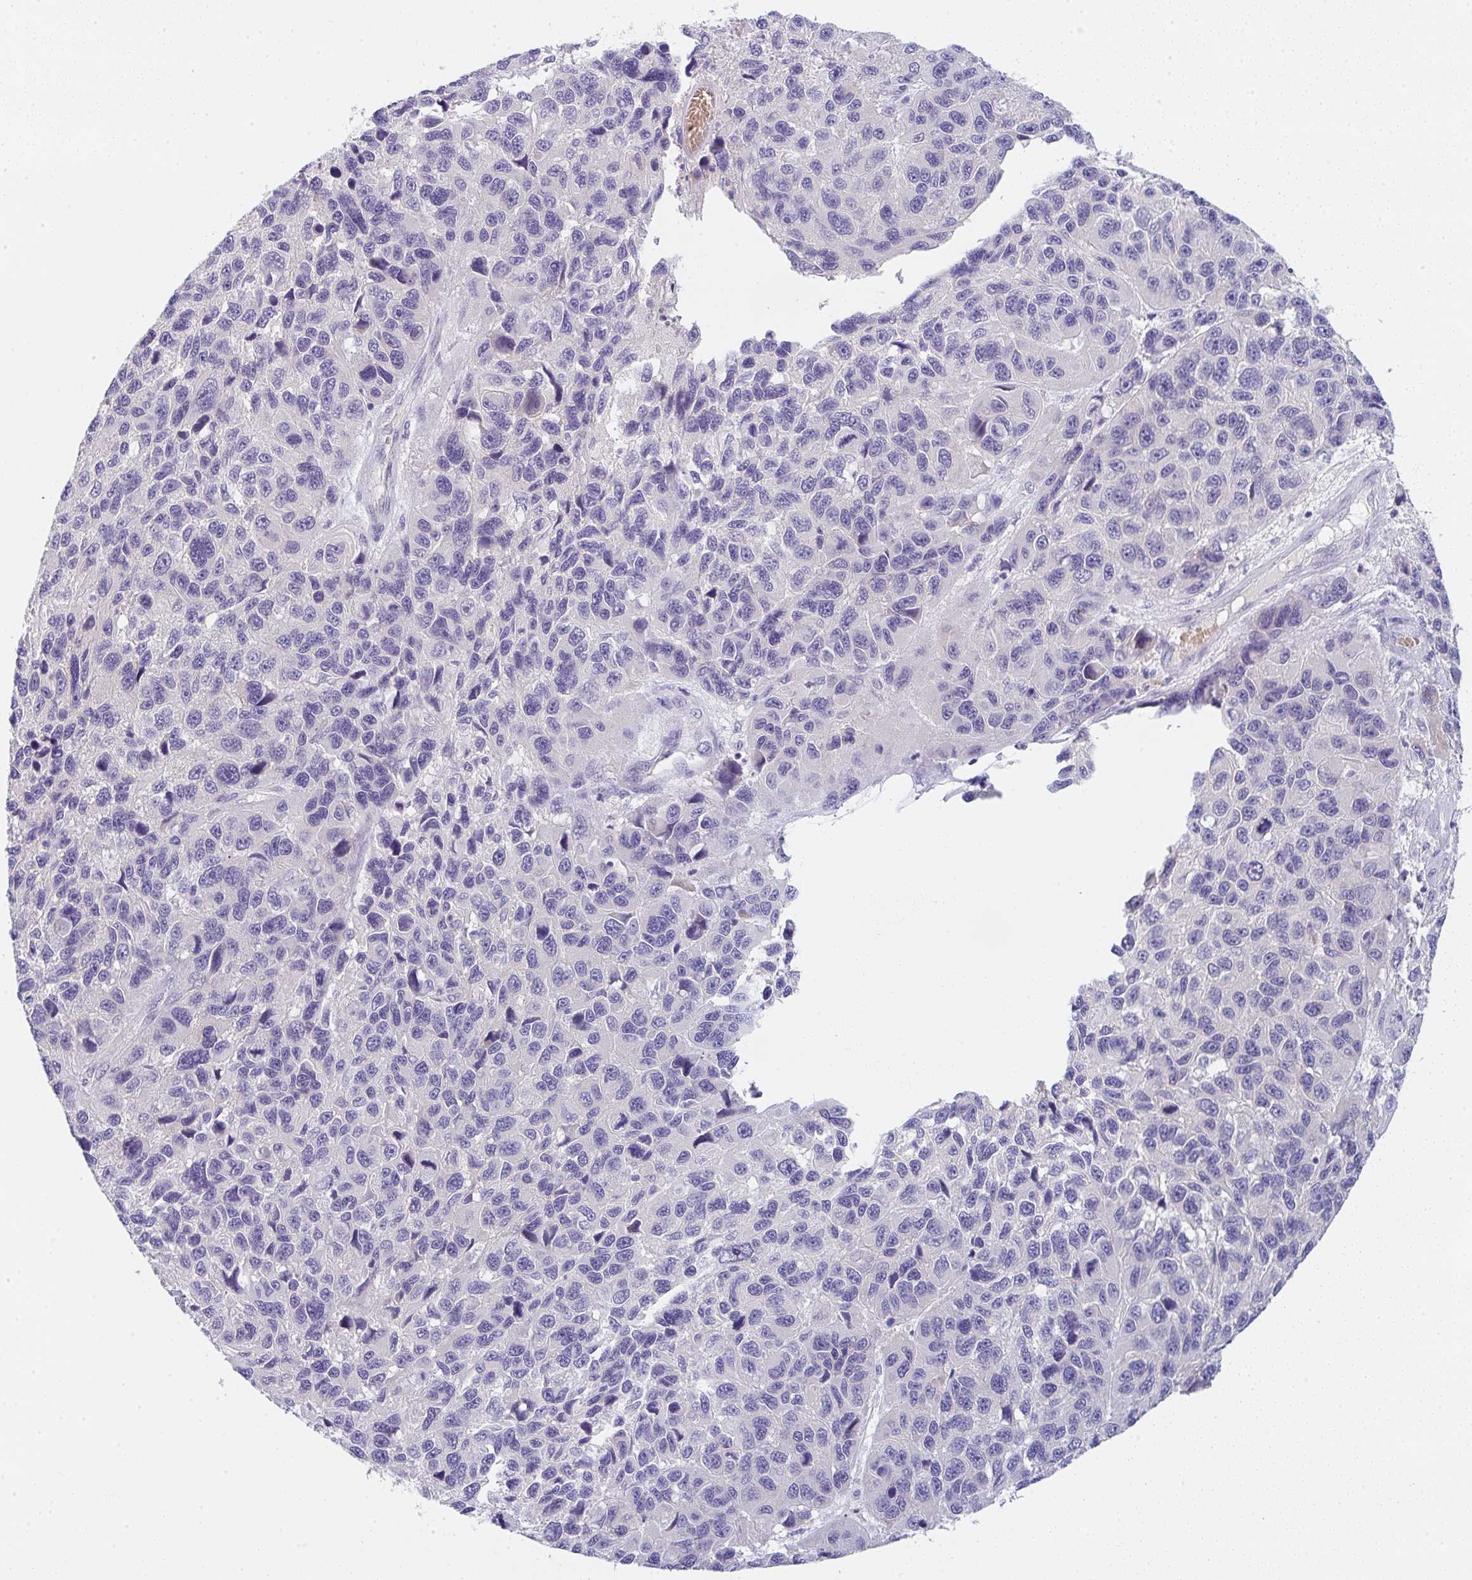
{"staining": {"intensity": "negative", "quantity": "none", "location": "none"}, "tissue": "melanoma", "cell_type": "Tumor cells", "image_type": "cancer", "snomed": [{"axis": "morphology", "description": "Malignant melanoma, NOS"}, {"axis": "topography", "description": "Skin"}], "caption": "There is no significant positivity in tumor cells of malignant melanoma. The staining is performed using DAB (3,3'-diaminobenzidine) brown chromogen with nuclei counter-stained in using hematoxylin.", "gene": "CACNA1S", "patient": {"sex": "male", "age": 53}}